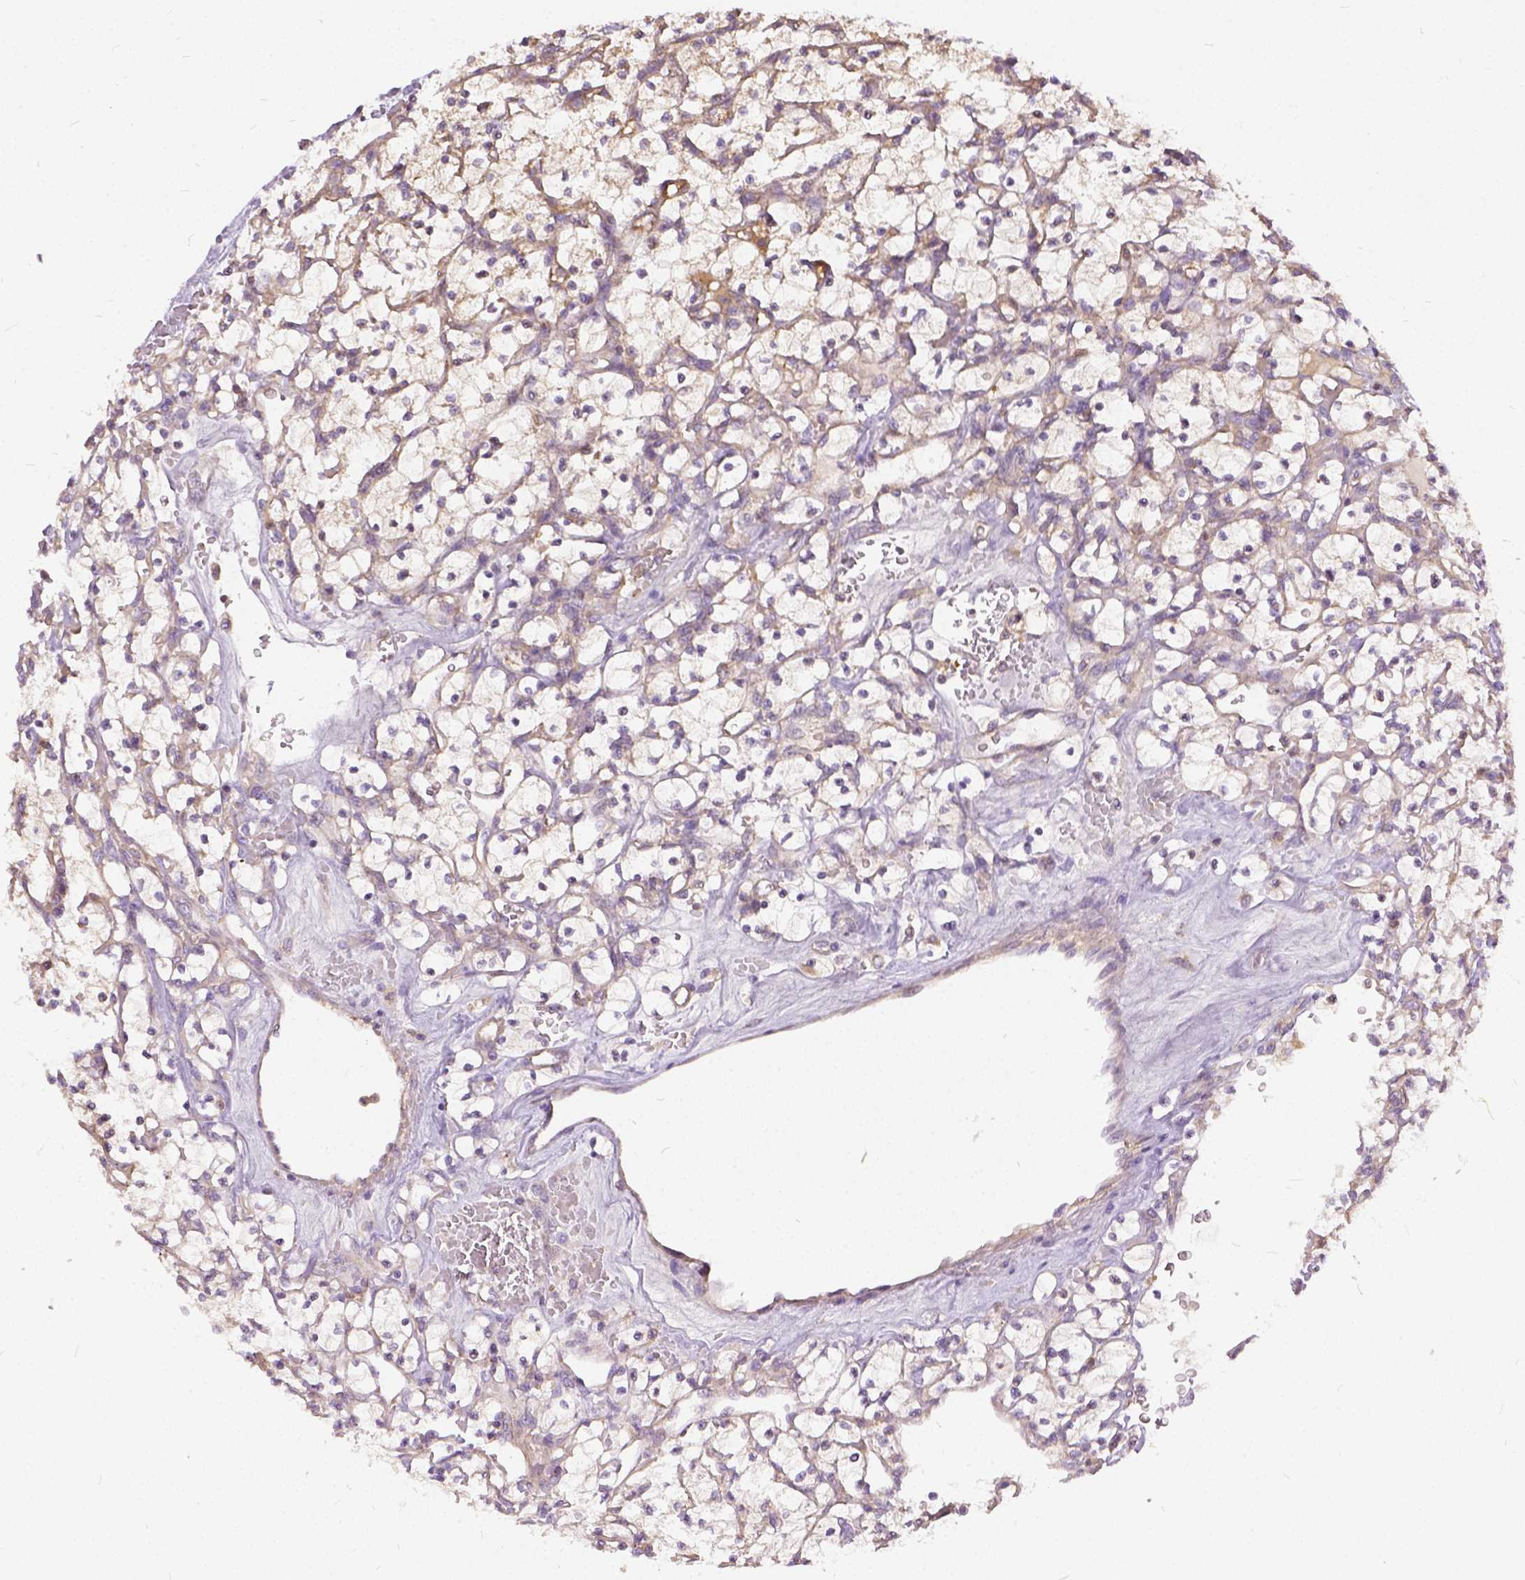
{"staining": {"intensity": "weak", "quantity": "<25%", "location": "cytoplasmic/membranous"}, "tissue": "renal cancer", "cell_type": "Tumor cells", "image_type": "cancer", "snomed": [{"axis": "morphology", "description": "Adenocarcinoma, NOS"}, {"axis": "topography", "description": "Kidney"}], "caption": "This is a histopathology image of IHC staining of renal adenocarcinoma, which shows no expression in tumor cells.", "gene": "CADM4", "patient": {"sex": "female", "age": 64}}